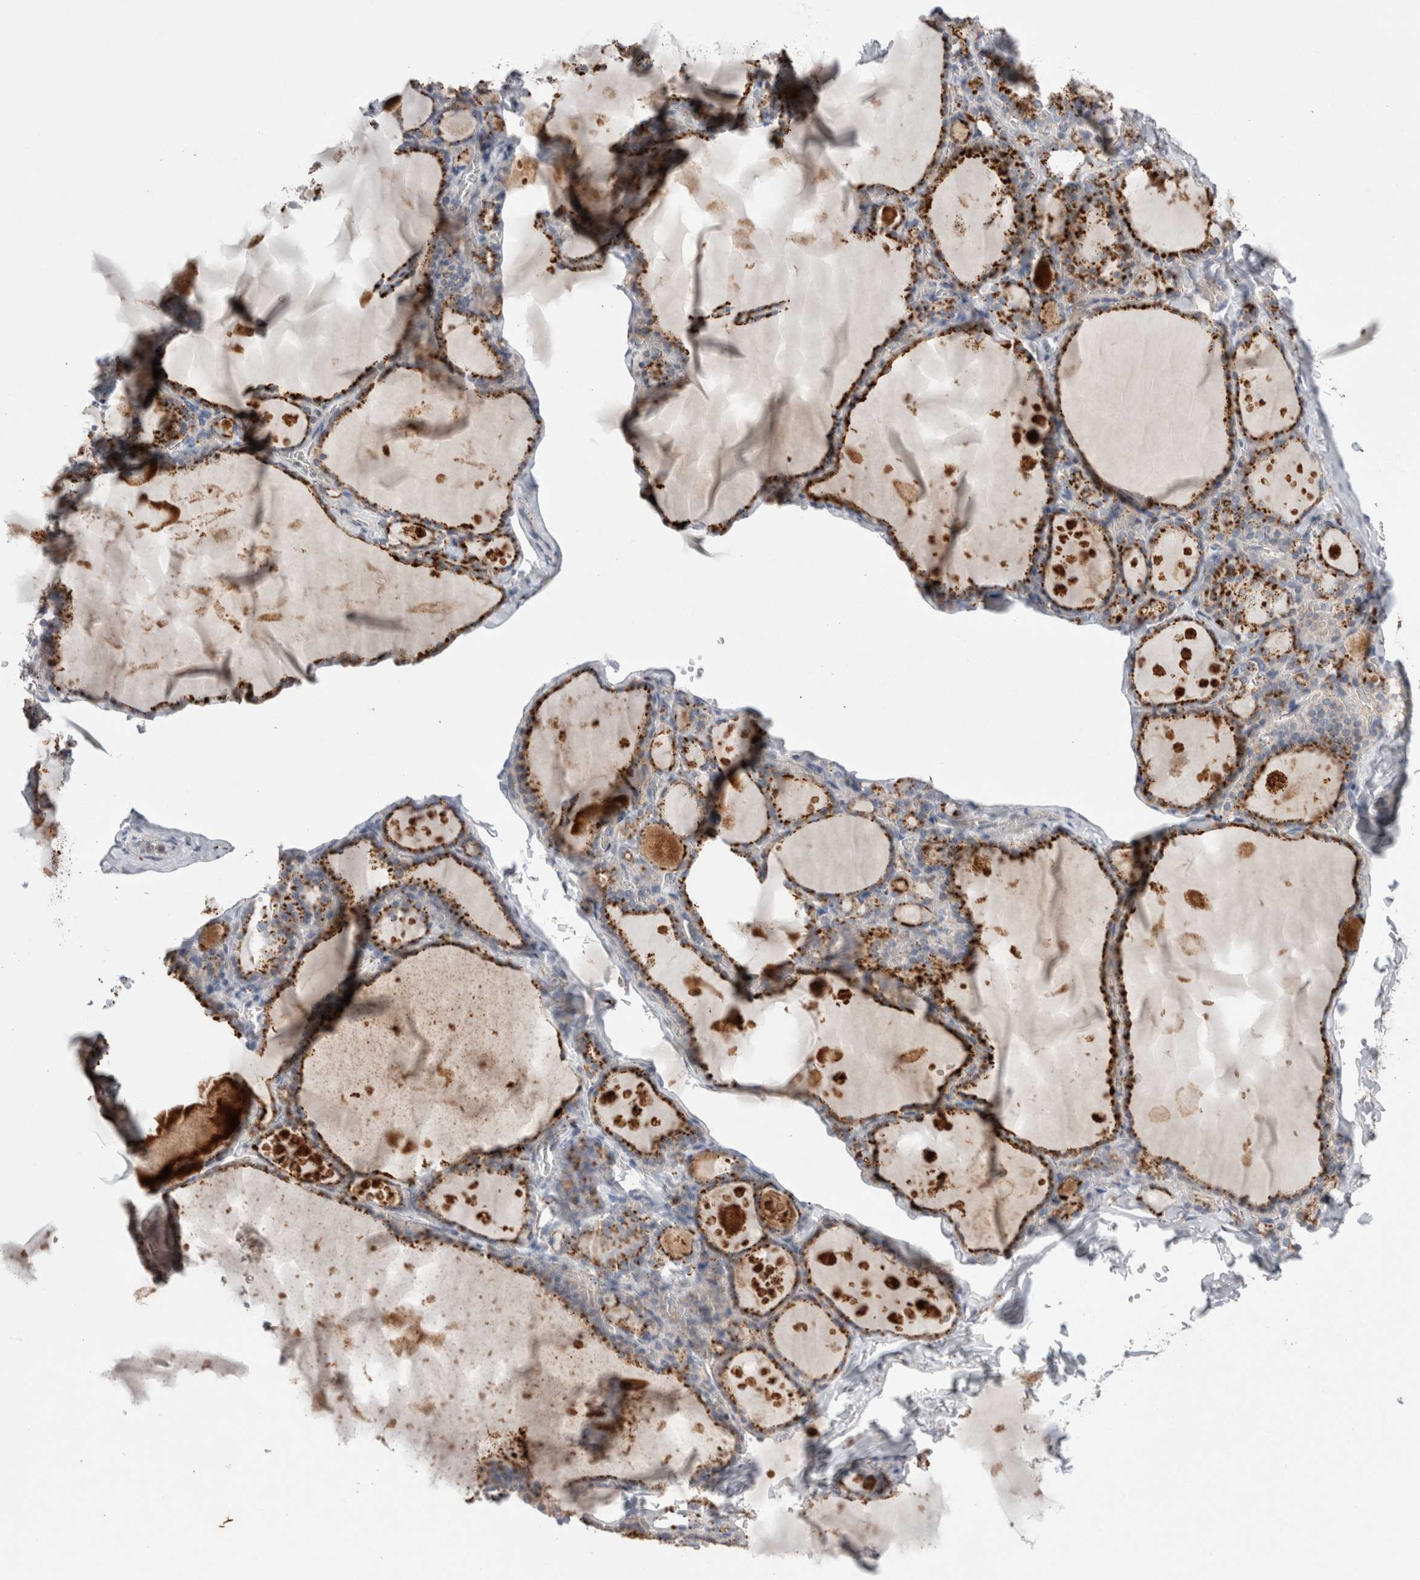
{"staining": {"intensity": "strong", "quantity": ">75%", "location": "cytoplasmic/membranous"}, "tissue": "thyroid gland", "cell_type": "Glandular cells", "image_type": "normal", "snomed": [{"axis": "morphology", "description": "Normal tissue, NOS"}, {"axis": "topography", "description": "Thyroid gland"}], "caption": "Immunohistochemistry of unremarkable thyroid gland exhibits high levels of strong cytoplasmic/membranous positivity in about >75% of glandular cells. (DAB = brown stain, brightfield microscopy at high magnification).", "gene": "CTSA", "patient": {"sex": "male", "age": 56}}